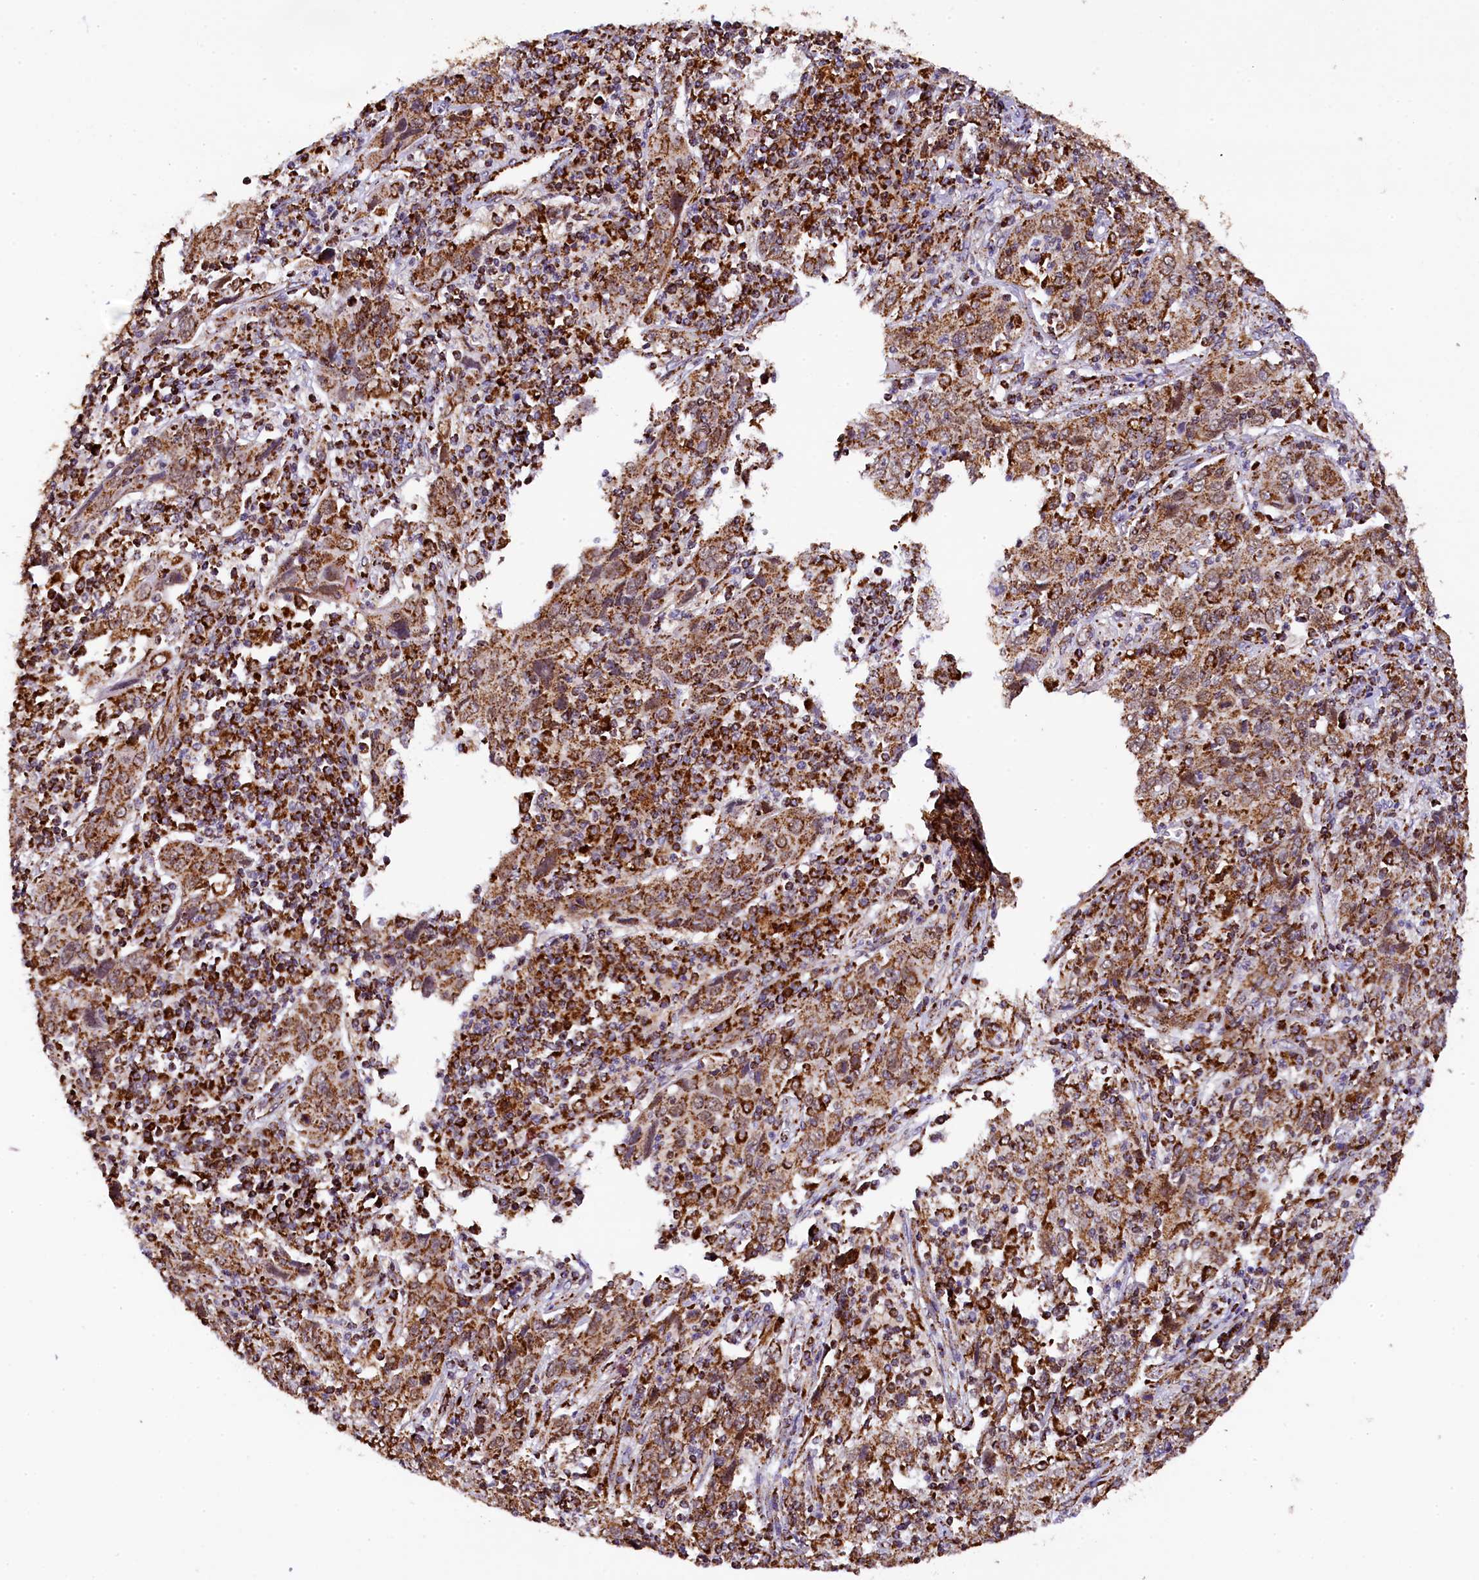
{"staining": {"intensity": "moderate", "quantity": ">75%", "location": "cytoplasmic/membranous"}, "tissue": "cervical cancer", "cell_type": "Tumor cells", "image_type": "cancer", "snomed": [{"axis": "morphology", "description": "Squamous cell carcinoma, NOS"}, {"axis": "topography", "description": "Cervix"}], "caption": "Protein expression analysis of human cervical cancer (squamous cell carcinoma) reveals moderate cytoplasmic/membranous positivity in about >75% of tumor cells.", "gene": "KLC2", "patient": {"sex": "female", "age": 46}}